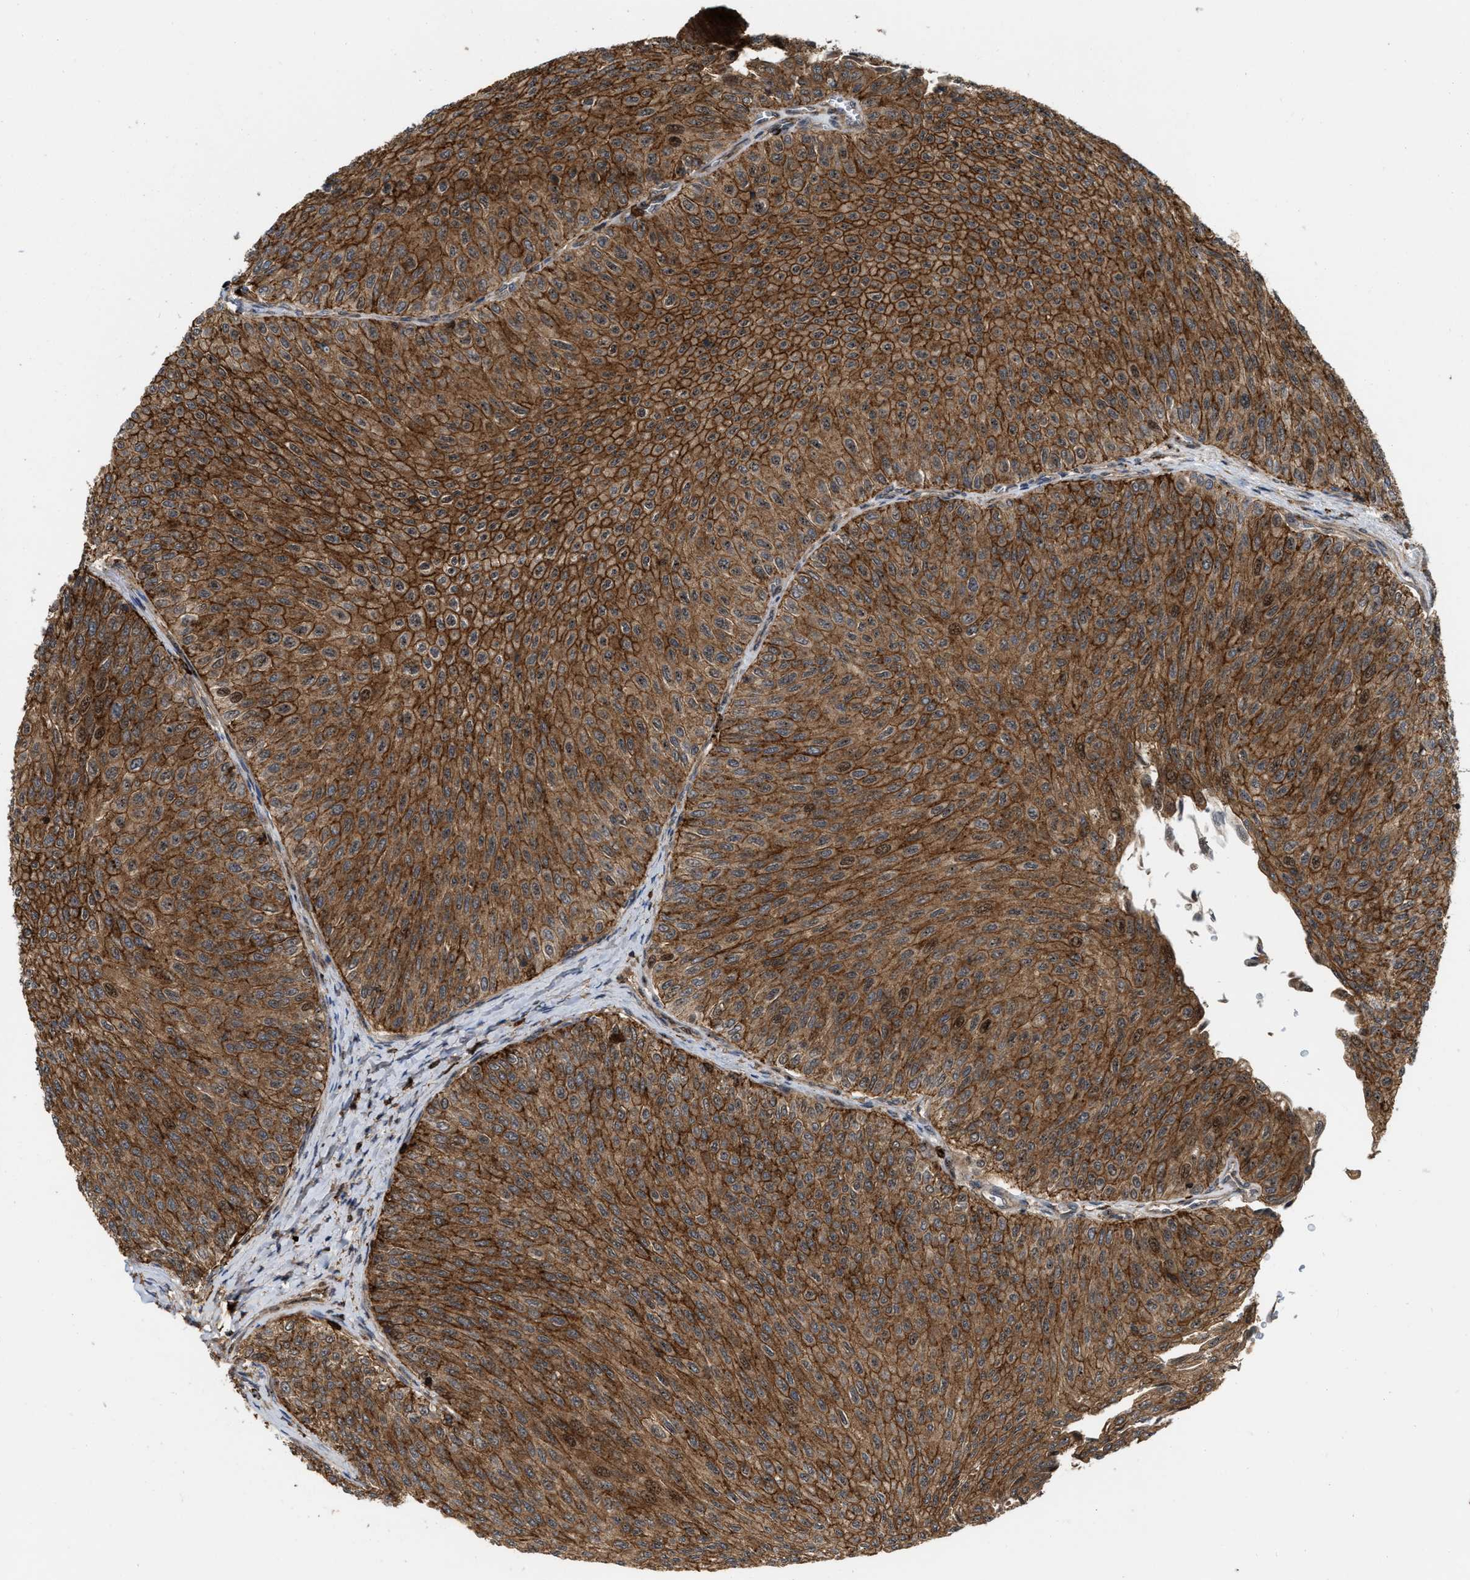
{"staining": {"intensity": "strong", "quantity": ">75%", "location": "cytoplasmic/membranous"}, "tissue": "urothelial cancer", "cell_type": "Tumor cells", "image_type": "cancer", "snomed": [{"axis": "morphology", "description": "Urothelial carcinoma, Low grade"}, {"axis": "topography", "description": "Urinary bladder"}], "caption": "Protein expression analysis of urothelial cancer exhibits strong cytoplasmic/membranous staining in approximately >75% of tumor cells.", "gene": "IQCE", "patient": {"sex": "male", "age": 78}}